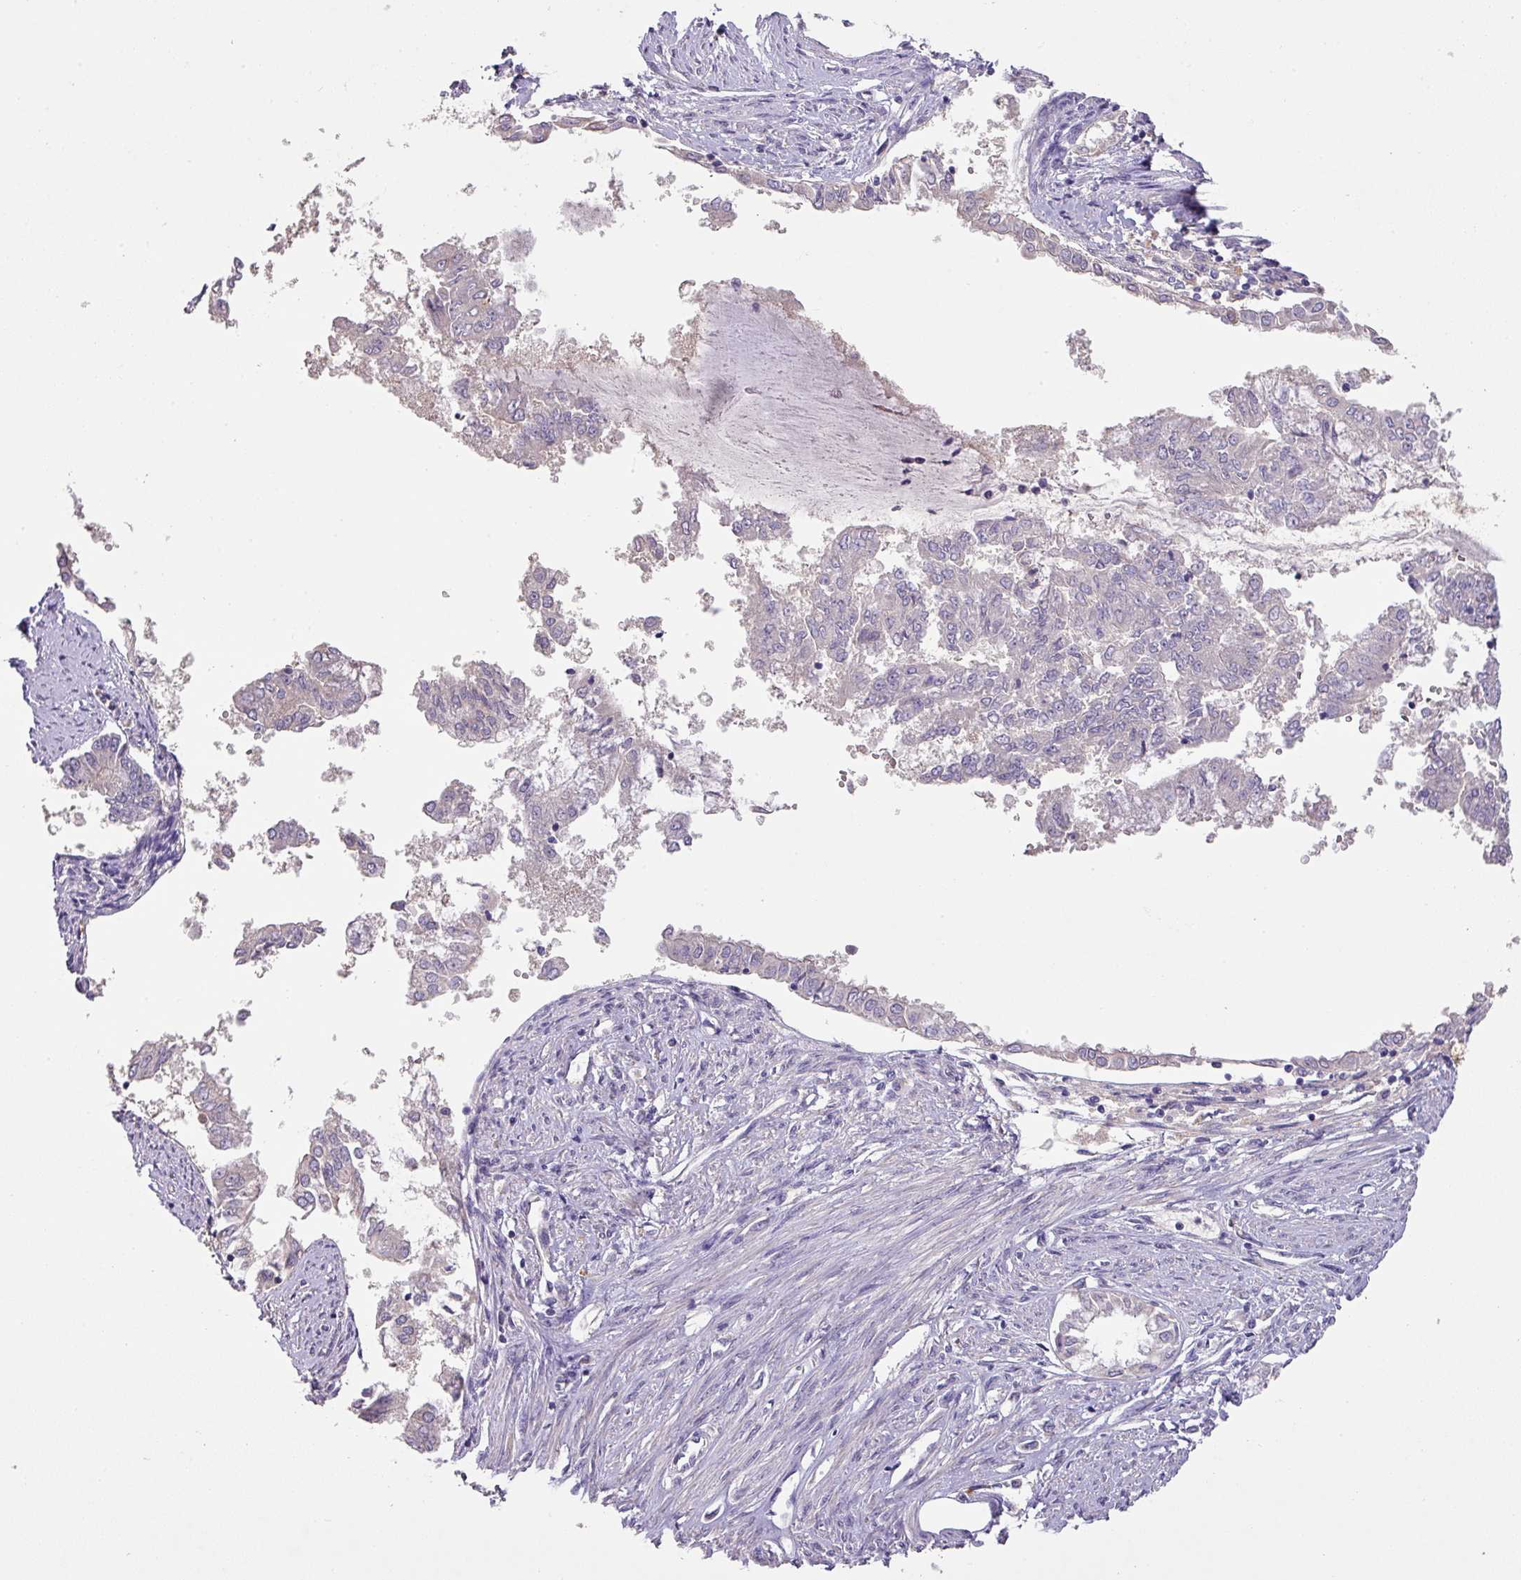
{"staining": {"intensity": "negative", "quantity": "none", "location": "none"}, "tissue": "endometrial cancer", "cell_type": "Tumor cells", "image_type": "cancer", "snomed": [{"axis": "morphology", "description": "Adenocarcinoma, NOS"}, {"axis": "topography", "description": "Endometrium"}], "caption": "An IHC micrograph of endometrial cancer (adenocarcinoma) is shown. There is no staining in tumor cells of endometrial cancer (adenocarcinoma).", "gene": "PRADC1", "patient": {"sex": "female", "age": 76}}